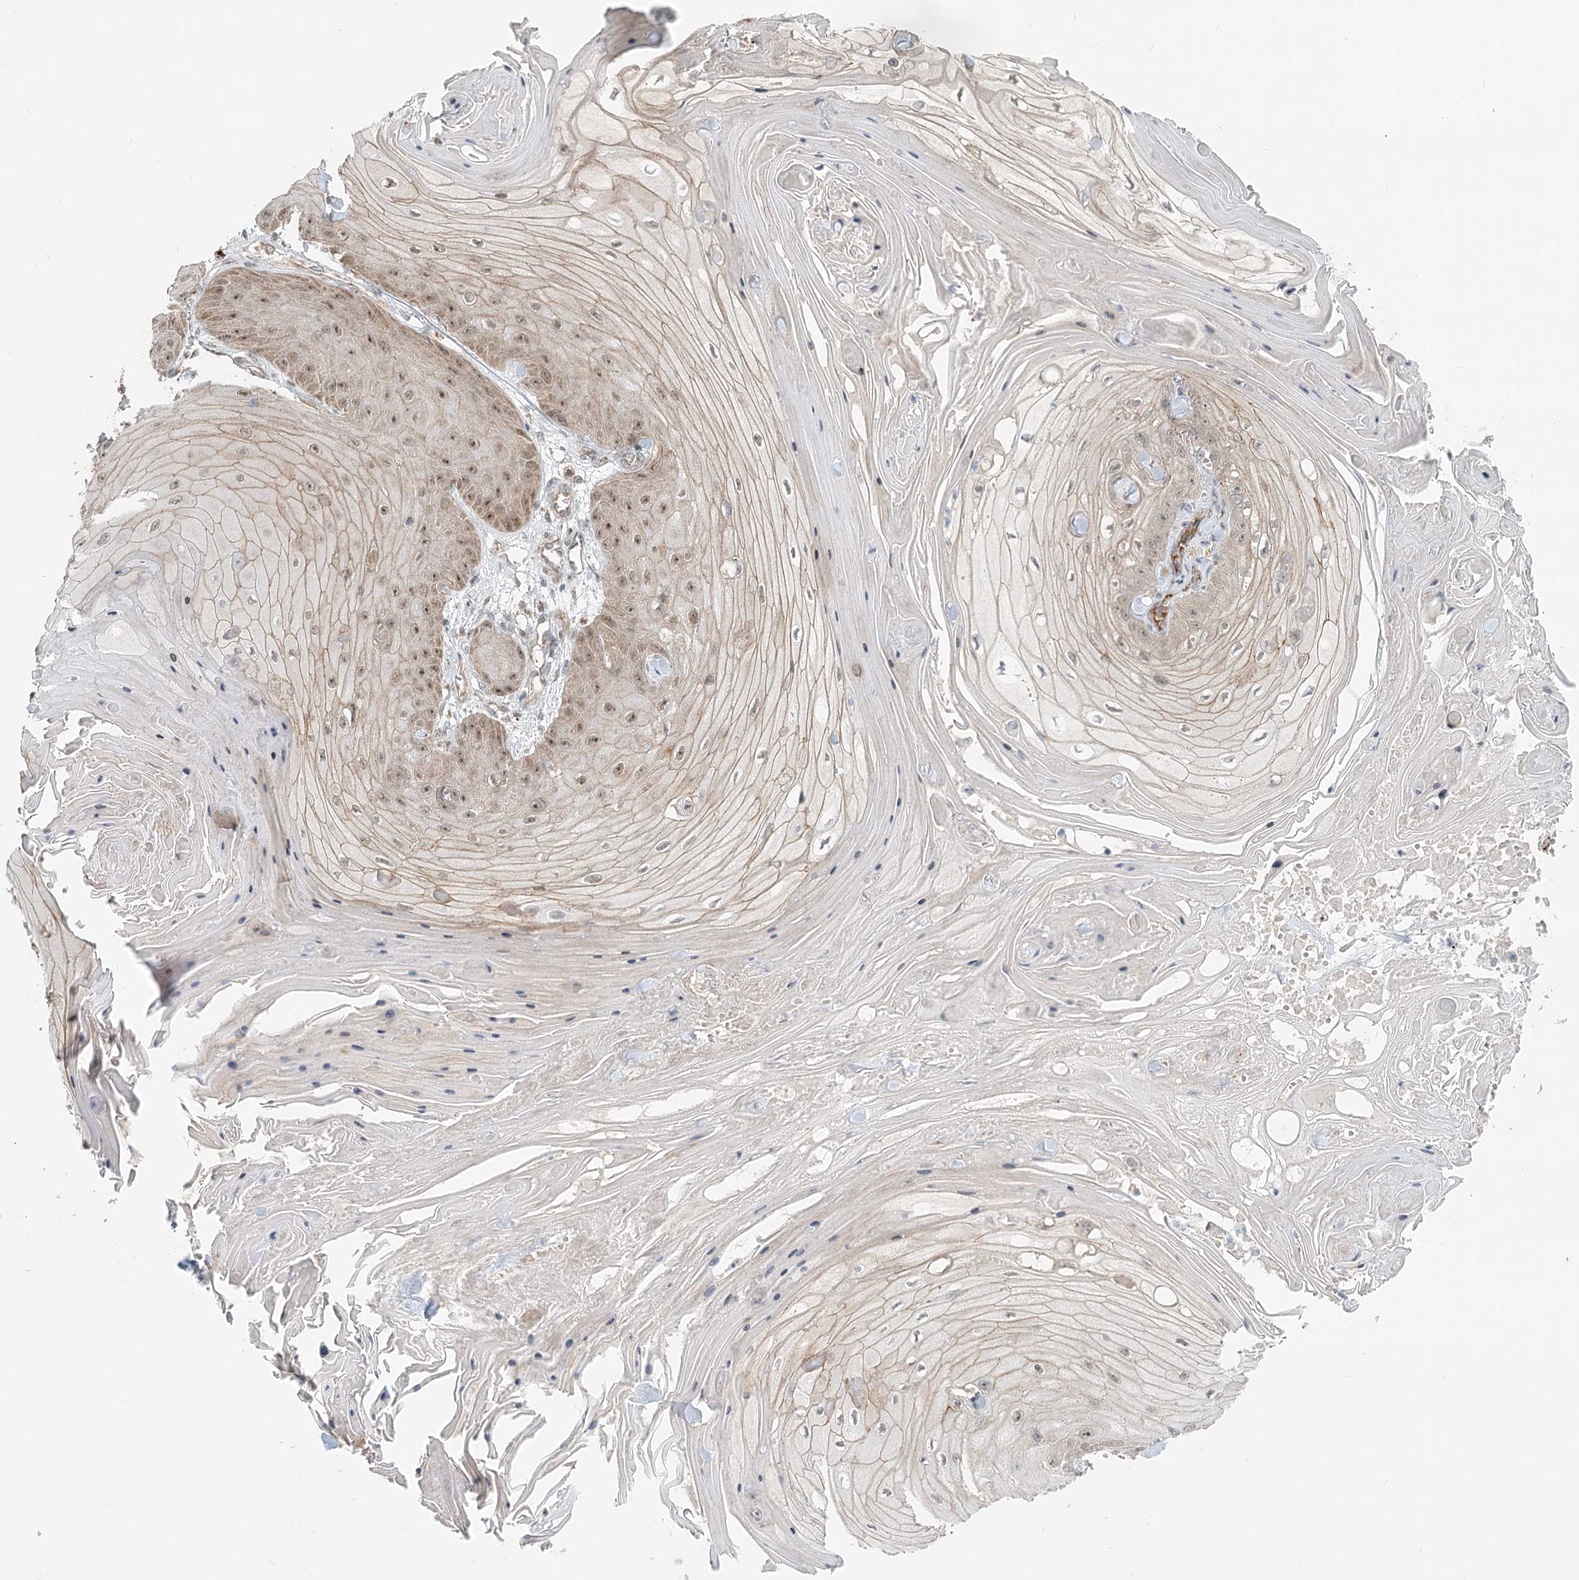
{"staining": {"intensity": "weak", "quantity": ">75%", "location": "nuclear"}, "tissue": "skin cancer", "cell_type": "Tumor cells", "image_type": "cancer", "snomed": [{"axis": "morphology", "description": "Squamous cell carcinoma, NOS"}, {"axis": "topography", "description": "Skin"}], "caption": "Immunohistochemical staining of human skin cancer (squamous cell carcinoma) reveals weak nuclear protein staining in approximately >75% of tumor cells. Using DAB (brown) and hematoxylin (blue) stains, captured at high magnification using brightfield microscopy.", "gene": "RTN4IP1", "patient": {"sex": "male", "age": 74}}